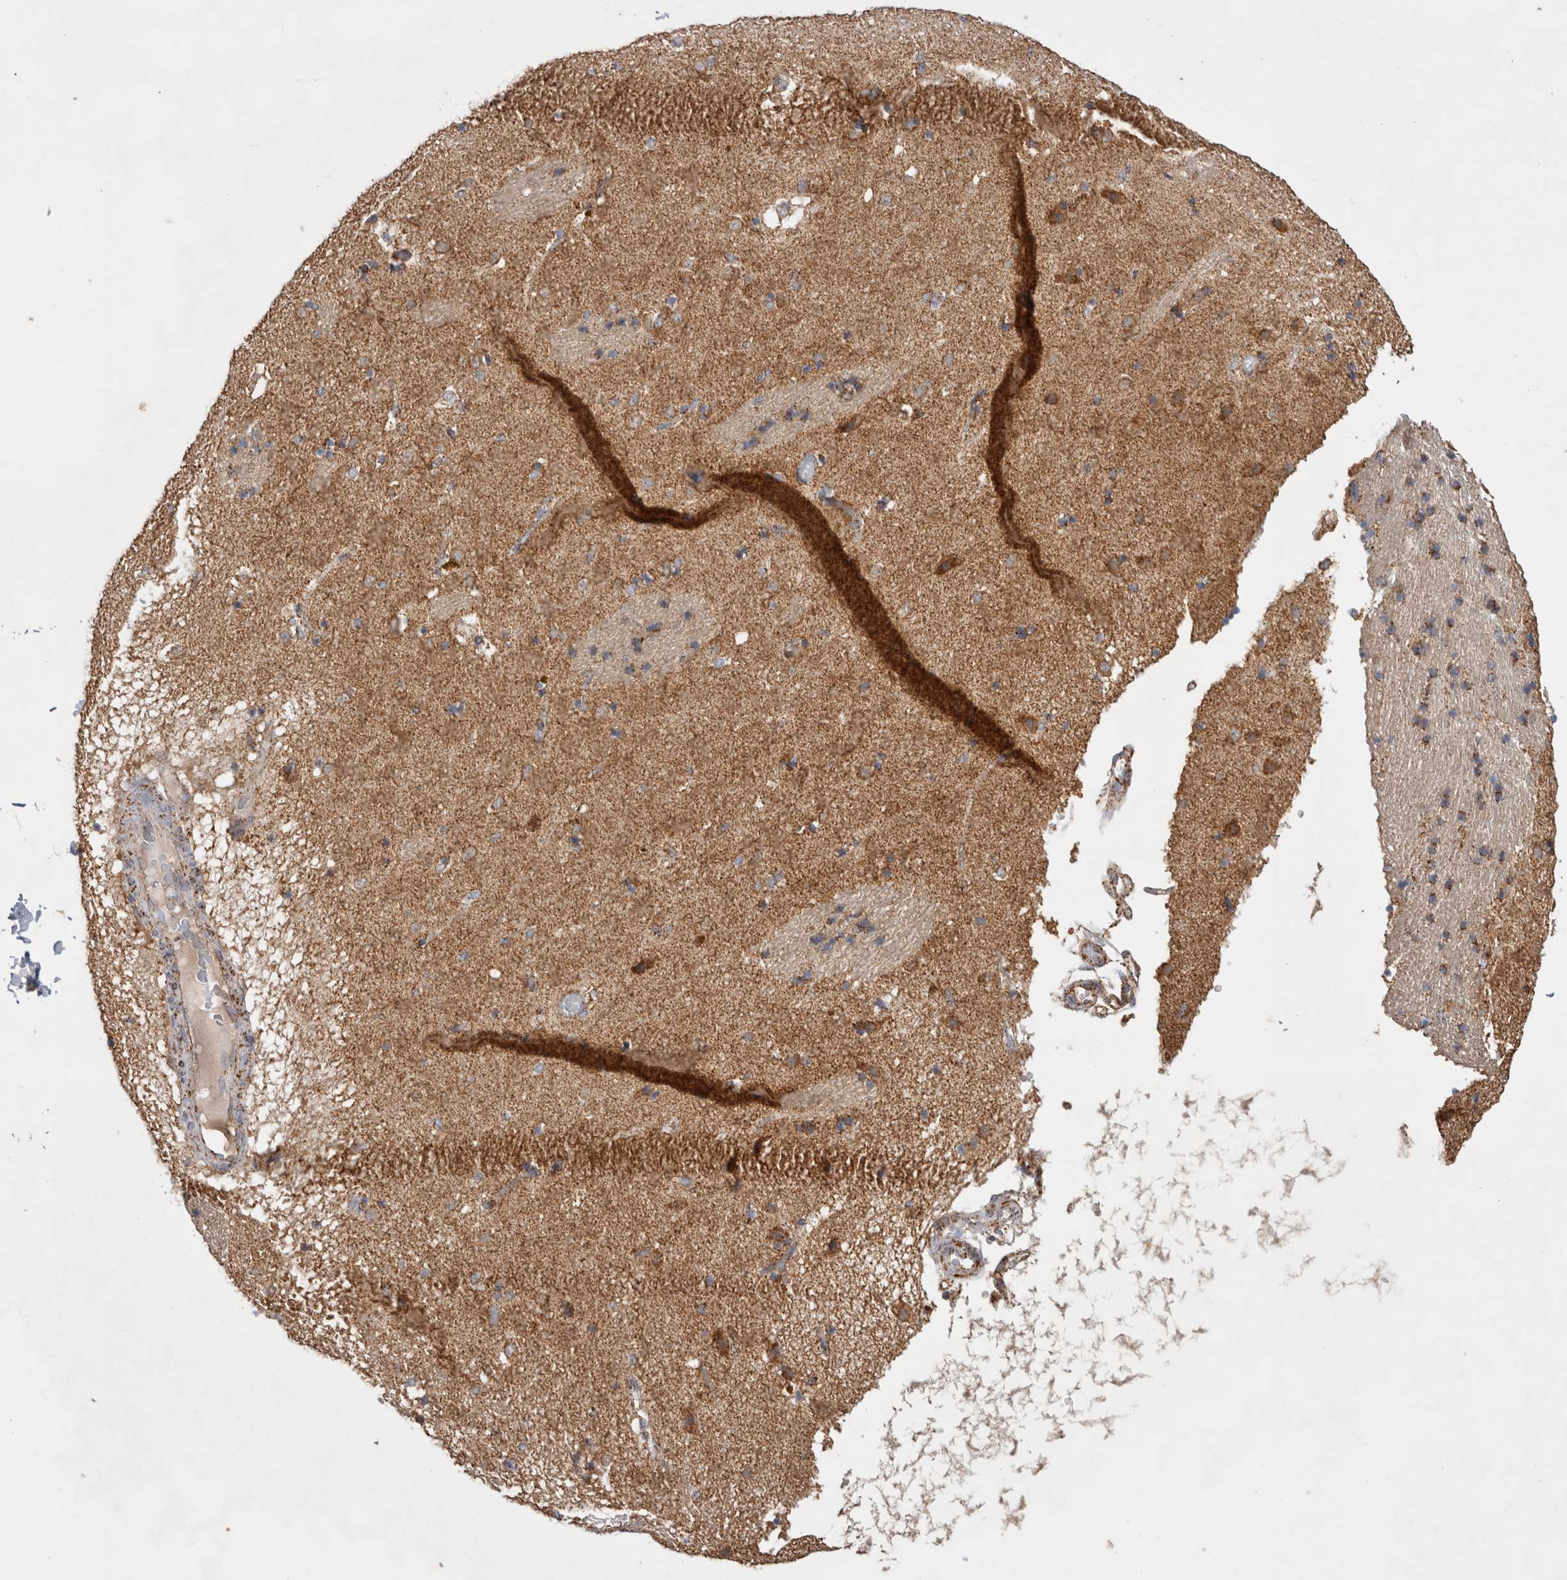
{"staining": {"intensity": "moderate", "quantity": "25%-75%", "location": "cytoplasmic/membranous"}, "tissue": "caudate", "cell_type": "Glial cells", "image_type": "normal", "snomed": [{"axis": "morphology", "description": "Normal tissue, NOS"}, {"axis": "topography", "description": "Lateral ventricle wall"}], "caption": "An image of caudate stained for a protein exhibits moderate cytoplasmic/membranous brown staining in glial cells.", "gene": "IARS2", "patient": {"sex": "male", "age": 70}}